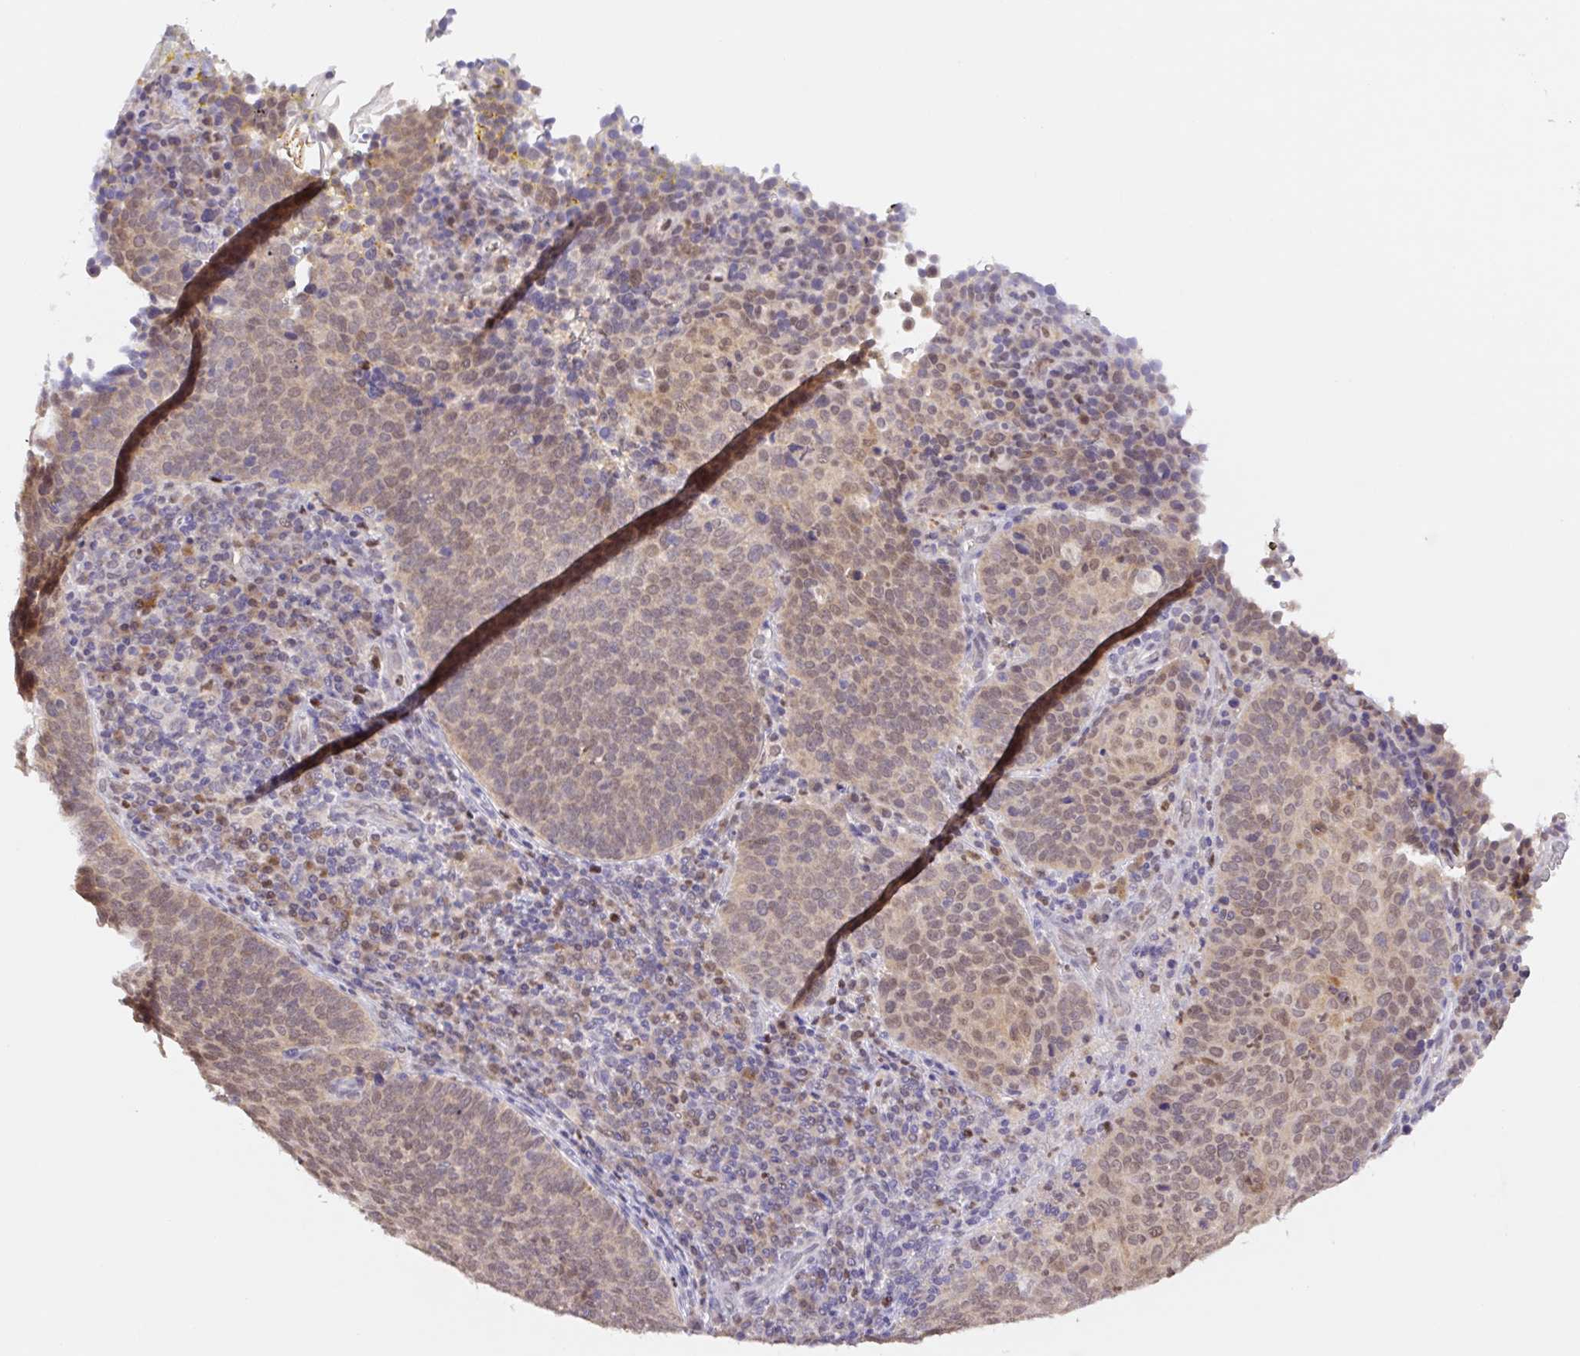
{"staining": {"intensity": "weak", "quantity": ">75%", "location": "nuclear"}, "tissue": "cervical cancer", "cell_type": "Tumor cells", "image_type": "cancer", "snomed": [{"axis": "morphology", "description": "Squamous cell carcinoma, NOS"}, {"axis": "topography", "description": "Cervix"}], "caption": "Immunohistochemical staining of human cervical squamous cell carcinoma shows low levels of weak nuclear protein positivity in approximately >75% of tumor cells. (DAB (3,3'-diaminobenzidine) = brown stain, brightfield microscopy at high magnification).", "gene": "L3MBTL4", "patient": {"sex": "female", "age": 34}}